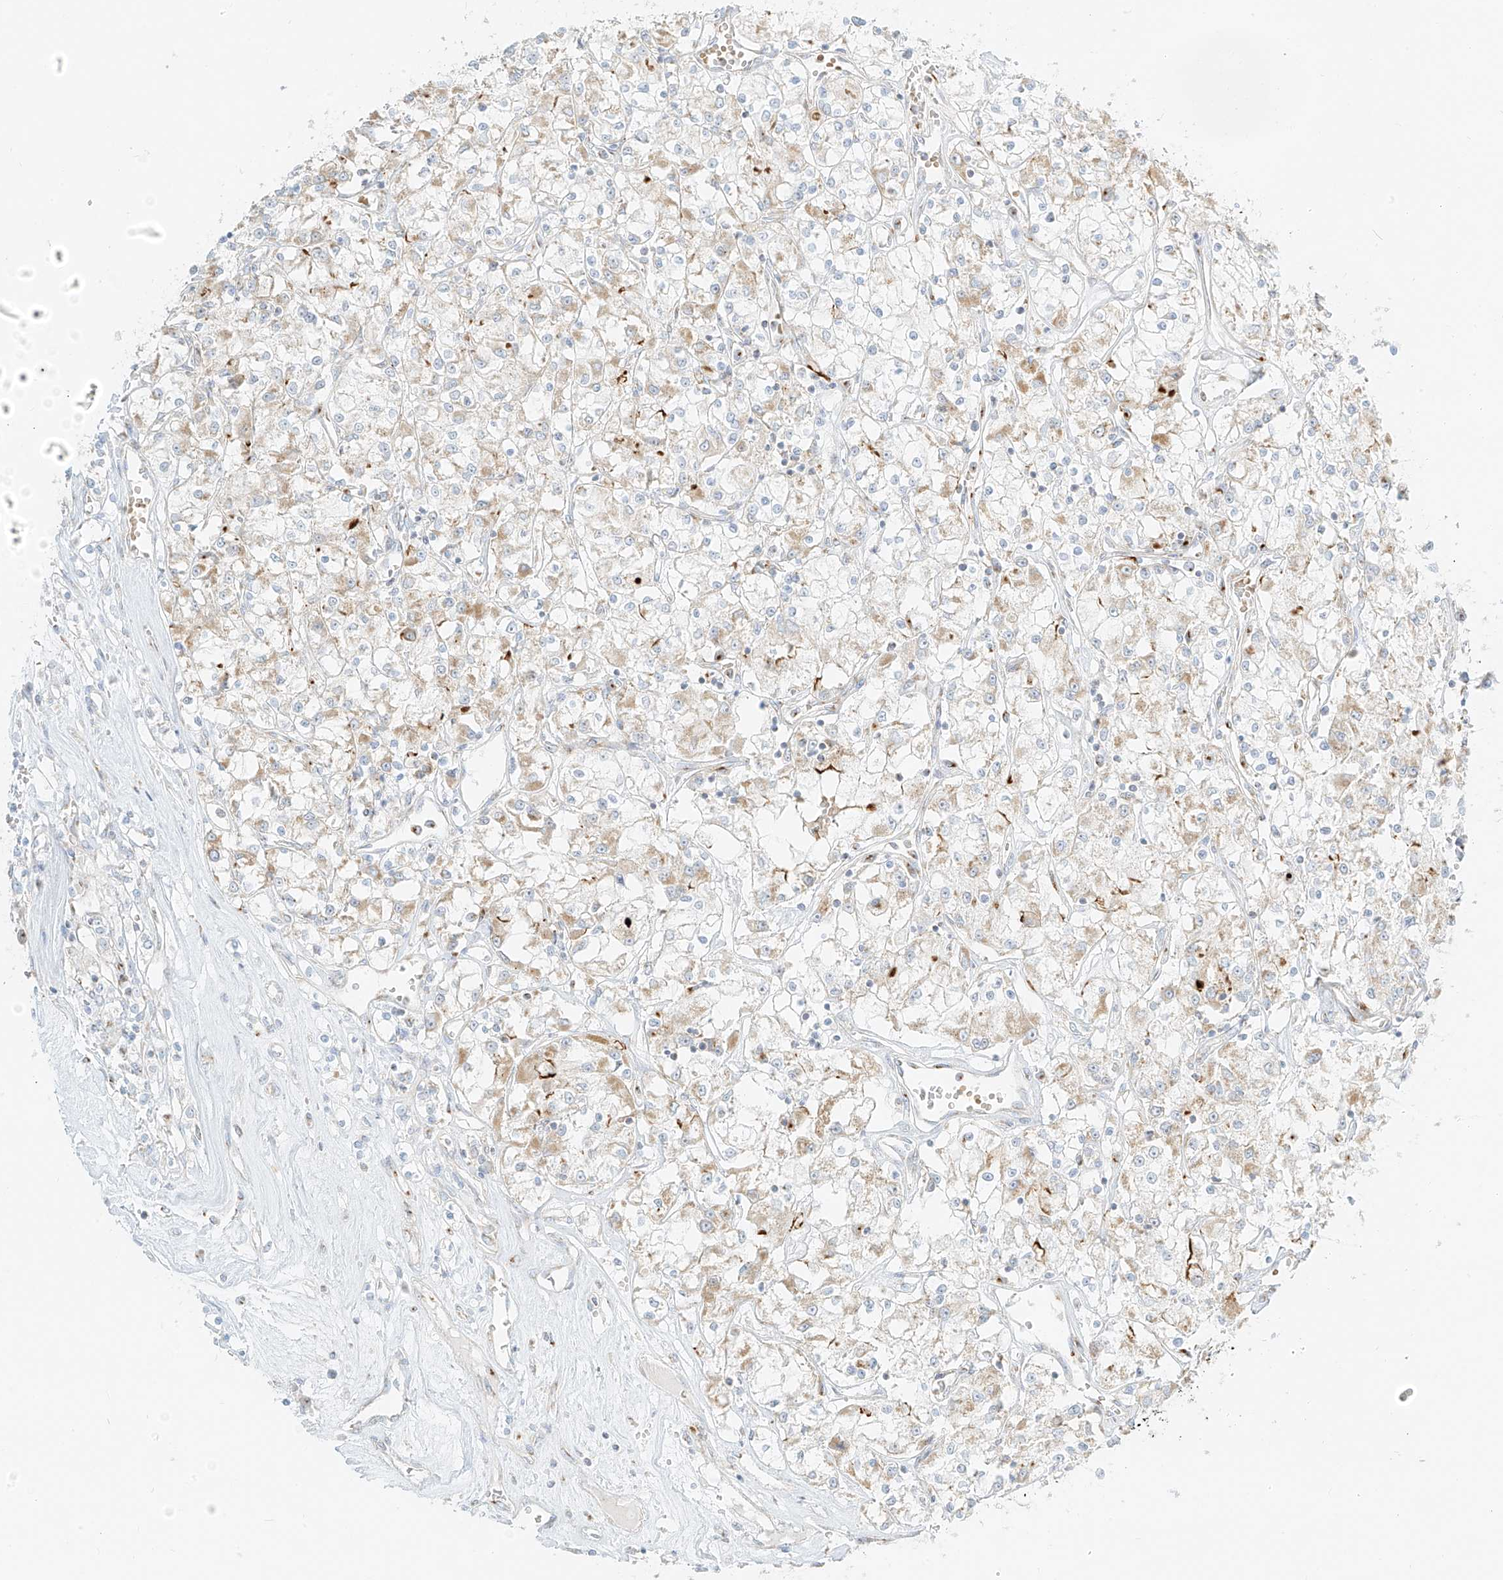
{"staining": {"intensity": "weak", "quantity": "25%-75%", "location": "cytoplasmic/membranous"}, "tissue": "renal cancer", "cell_type": "Tumor cells", "image_type": "cancer", "snomed": [{"axis": "morphology", "description": "Adenocarcinoma, NOS"}, {"axis": "topography", "description": "Kidney"}], "caption": "Human adenocarcinoma (renal) stained for a protein (brown) reveals weak cytoplasmic/membranous positive expression in approximately 25%-75% of tumor cells.", "gene": "TMEM87B", "patient": {"sex": "female", "age": 59}}